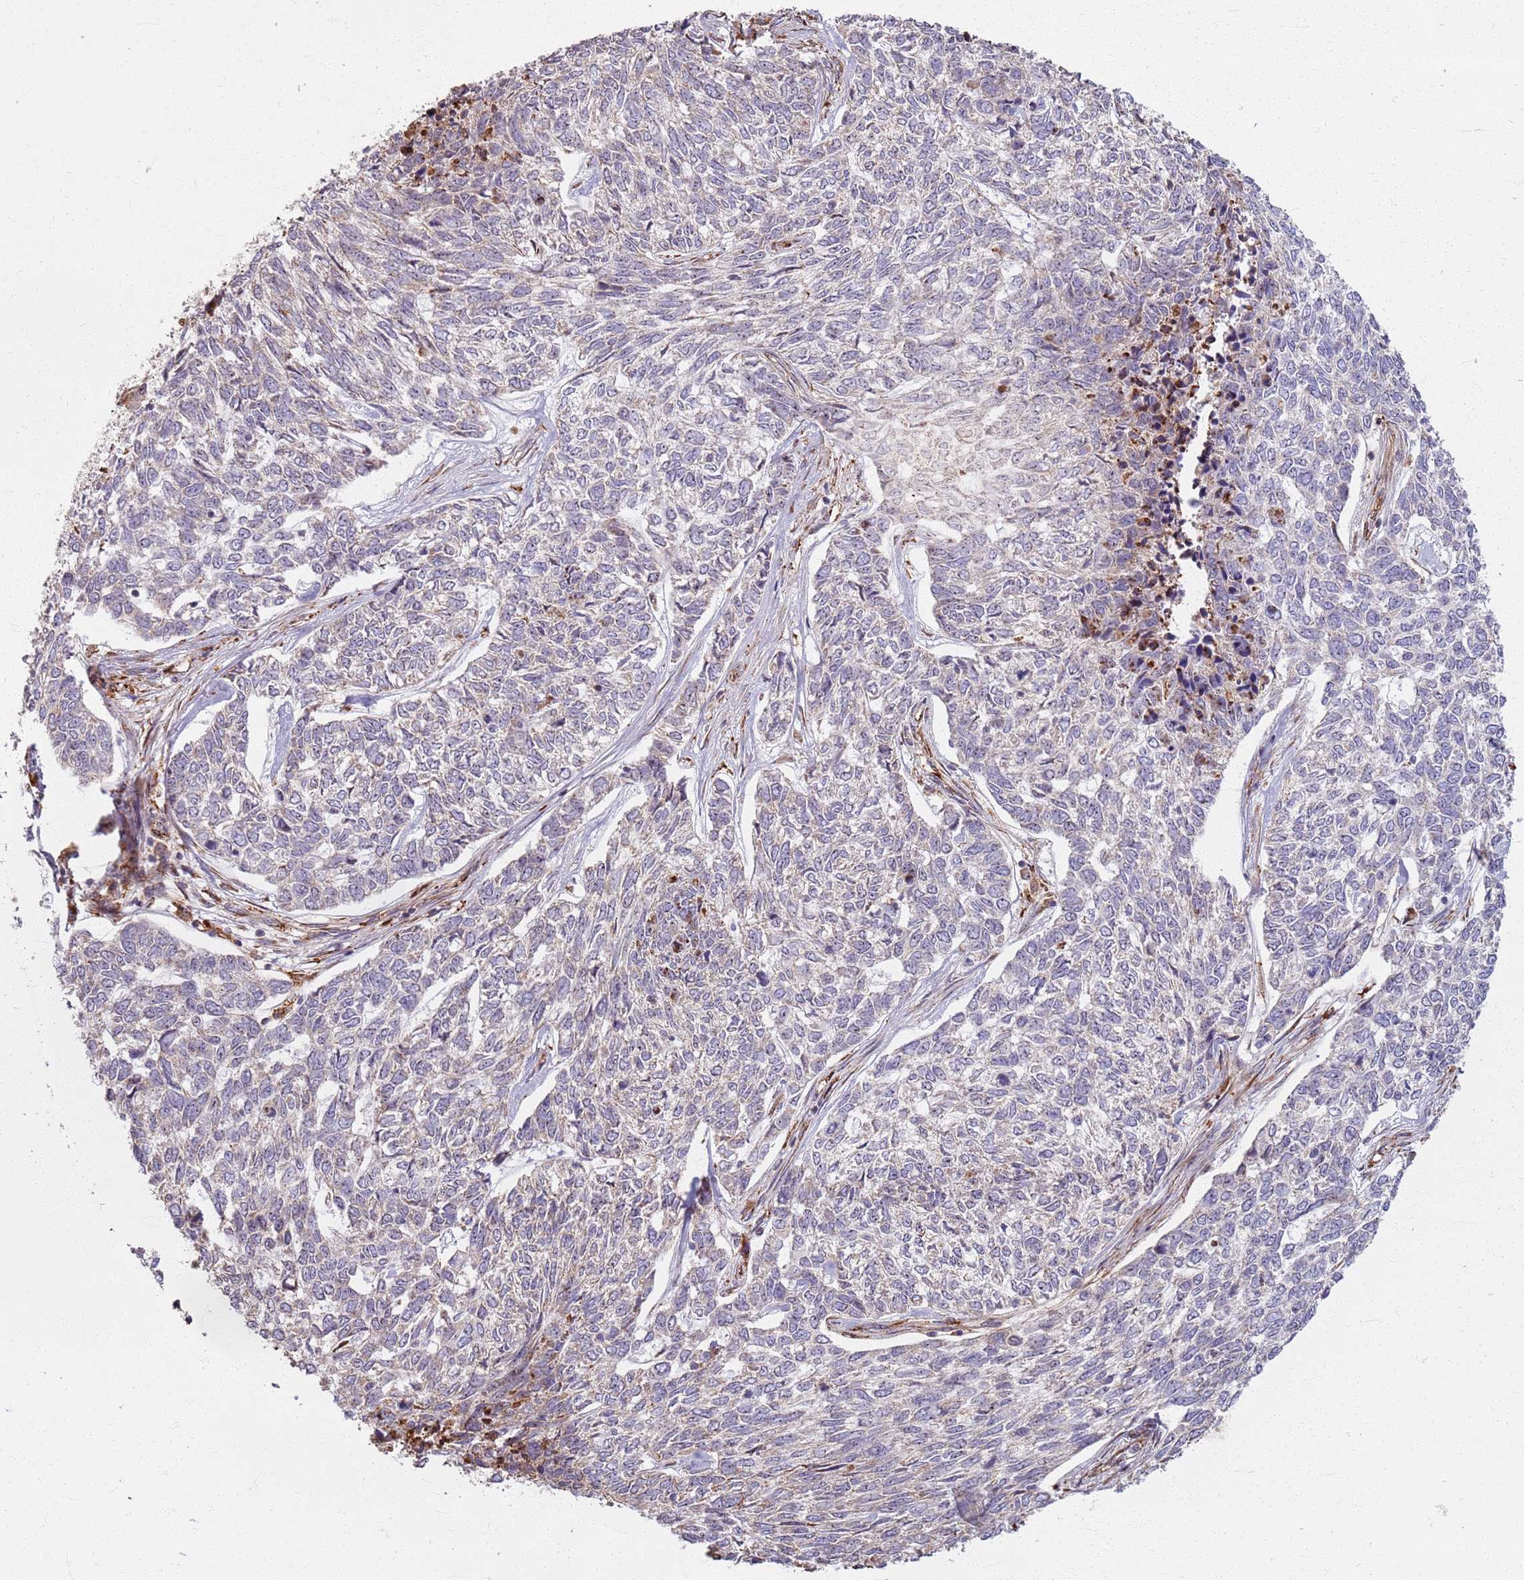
{"staining": {"intensity": "negative", "quantity": "none", "location": "none"}, "tissue": "skin cancer", "cell_type": "Tumor cells", "image_type": "cancer", "snomed": [{"axis": "morphology", "description": "Basal cell carcinoma"}, {"axis": "topography", "description": "Skin"}], "caption": "Basal cell carcinoma (skin) was stained to show a protein in brown. There is no significant staining in tumor cells.", "gene": "KRI1", "patient": {"sex": "female", "age": 65}}